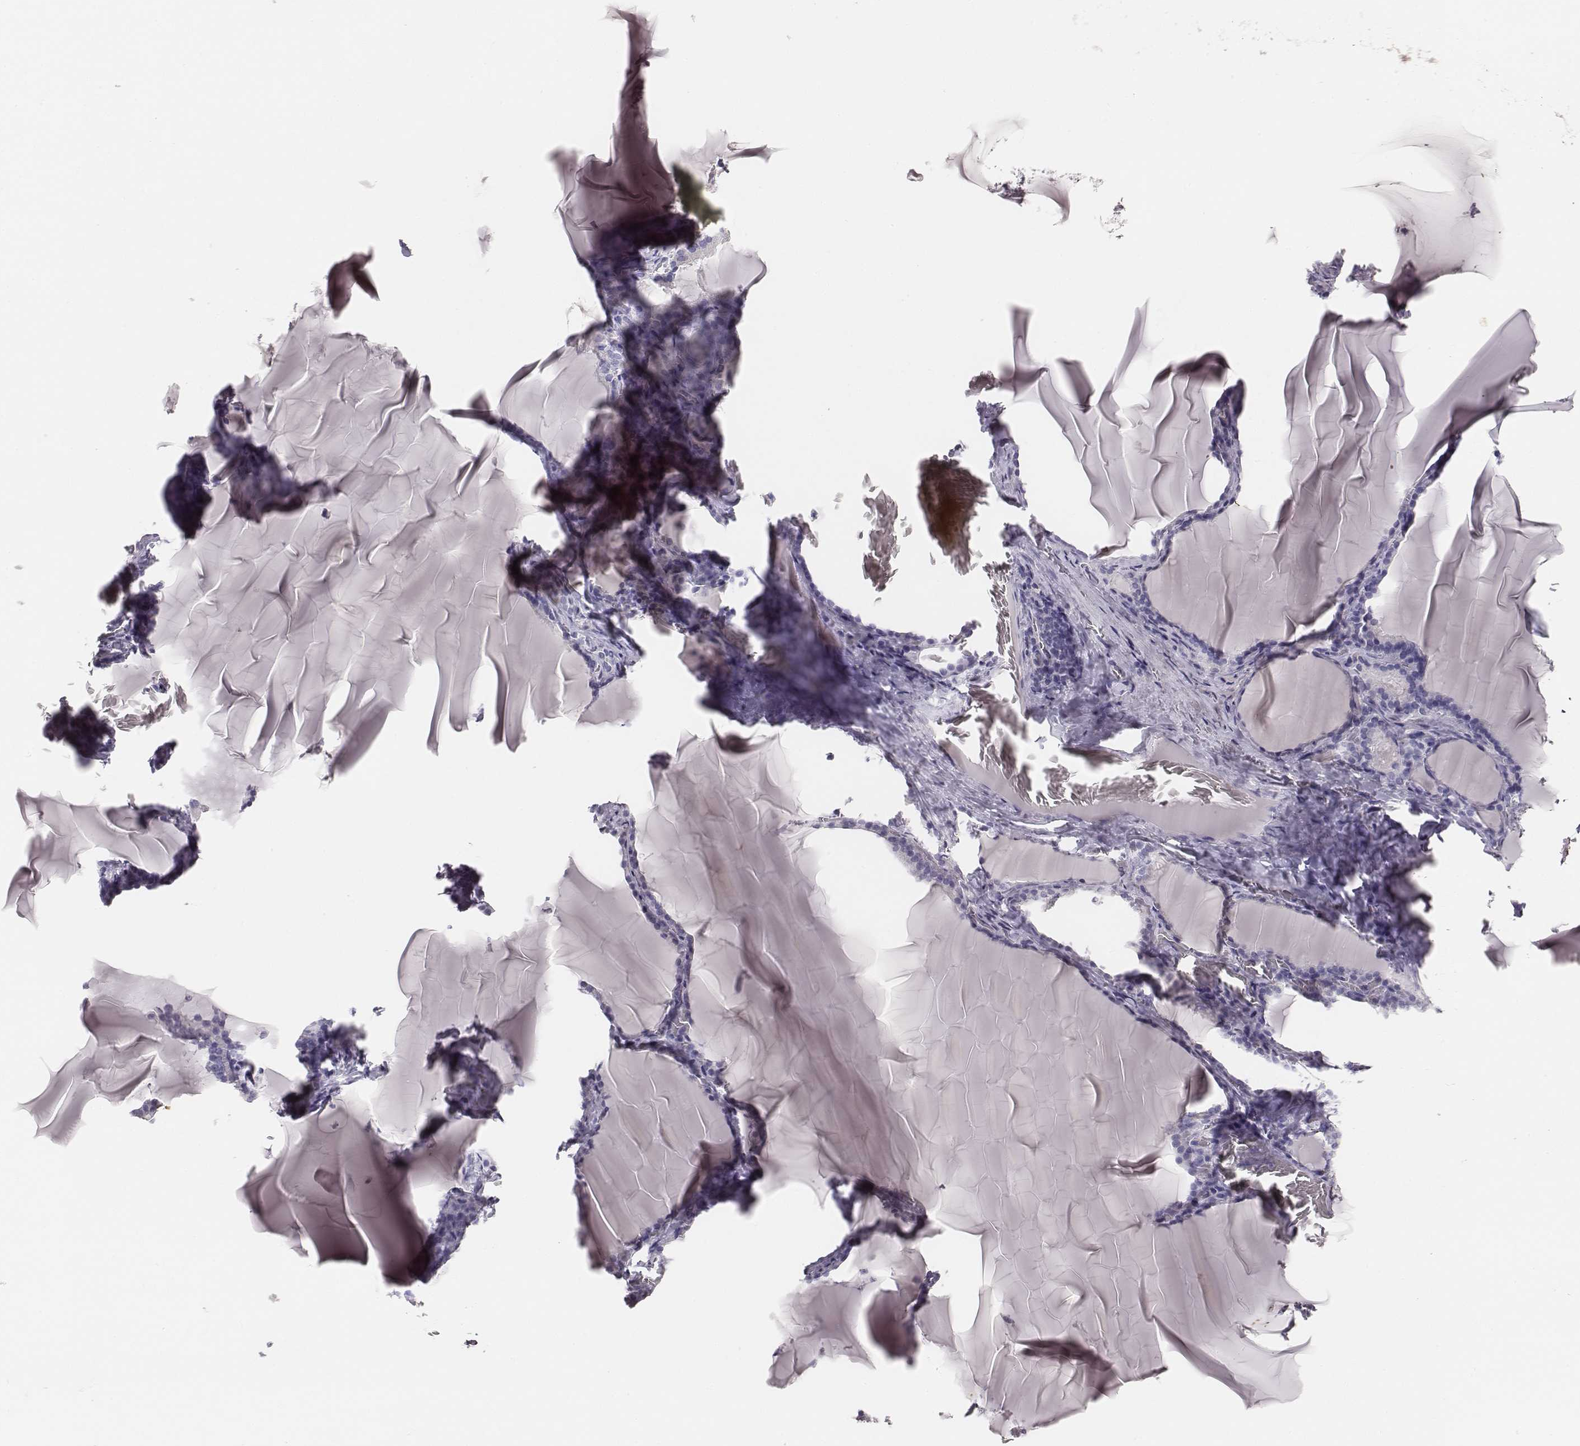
{"staining": {"intensity": "negative", "quantity": "none", "location": "none"}, "tissue": "thyroid gland", "cell_type": "Glandular cells", "image_type": "normal", "snomed": [{"axis": "morphology", "description": "Normal tissue, NOS"}, {"axis": "morphology", "description": "Hyperplasia, NOS"}, {"axis": "topography", "description": "Thyroid gland"}], "caption": "There is no significant positivity in glandular cells of thyroid gland. The staining is performed using DAB brown chromogen with nuclei counter-stained in using hematoxylin.", "gene": "MYH6", "patient": {"sex": "female", "age": 27}}